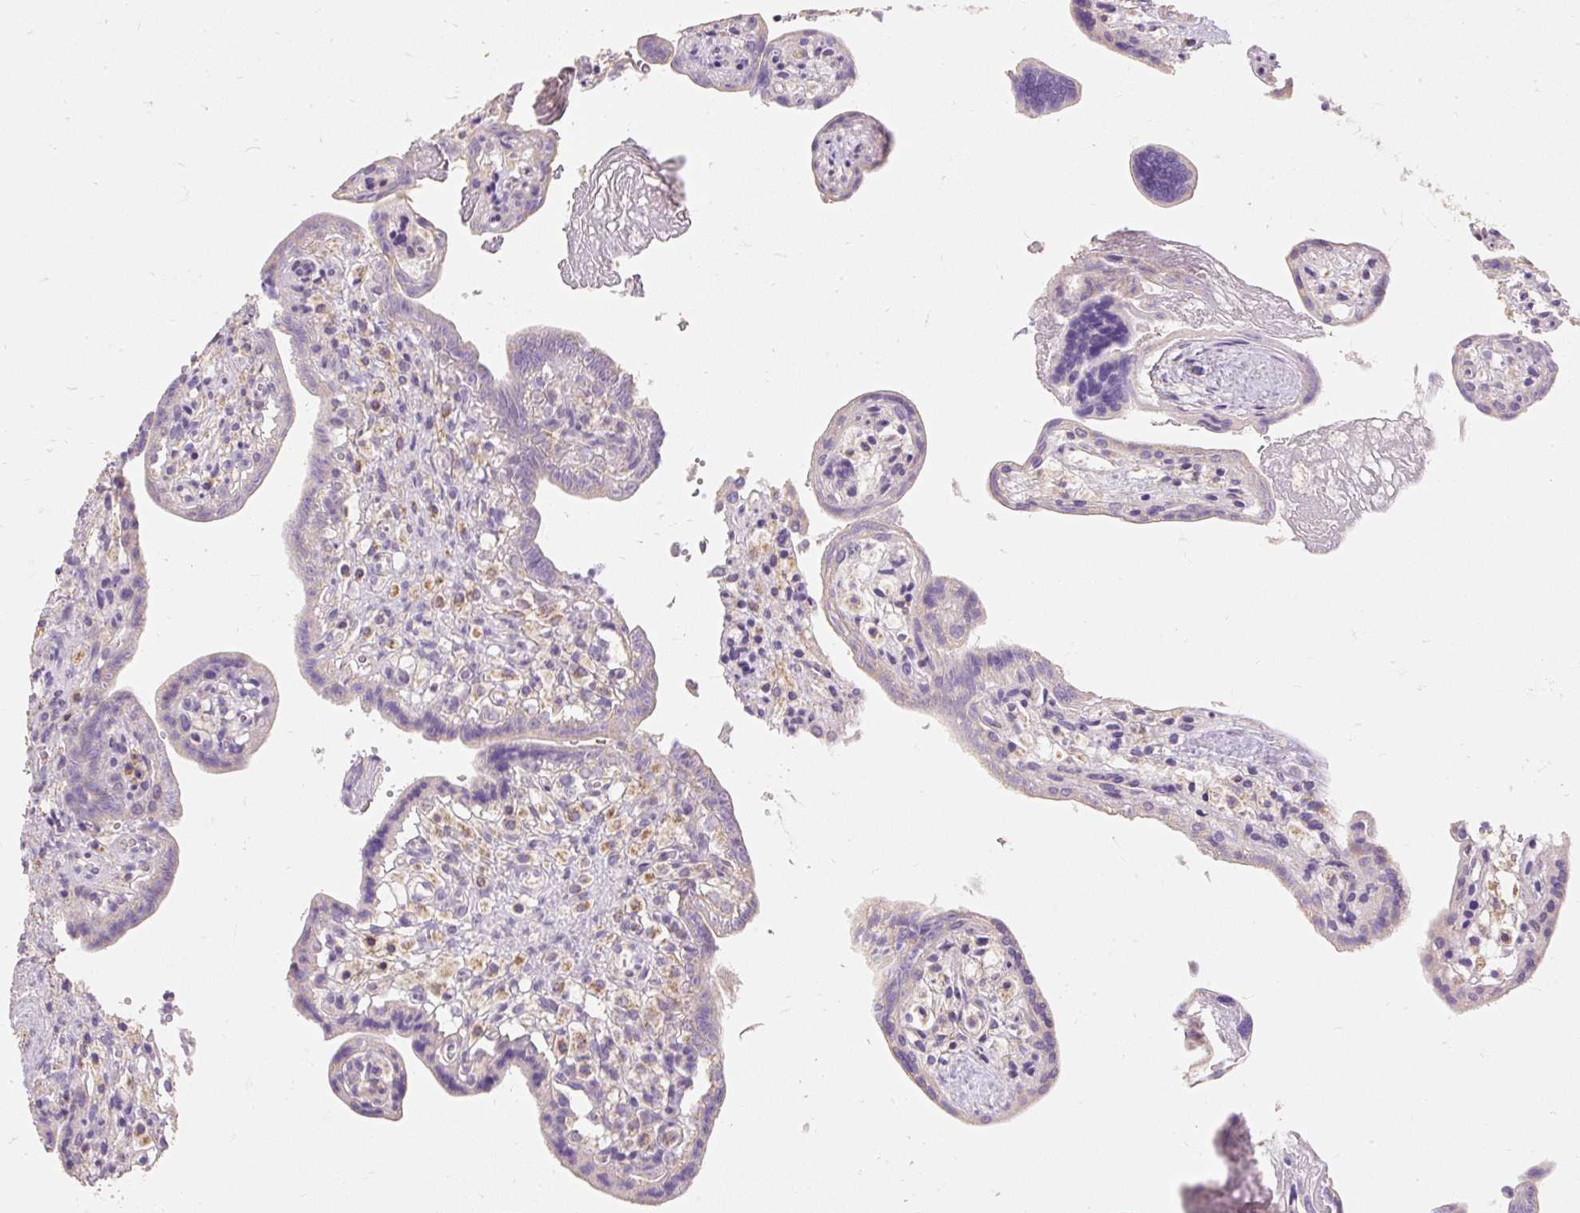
{"staining": {"intensity": "negative", "quantity": "none", "location": "none"}, "tissue": "placenta", "cell_type": "Trophoblastic cells", "image_type": "normal", "snomed": [{"axis": "morphology", "description": "Normal tissue, NOS"}, {"axis": "topography", "description": "Placenta"}], "caption": "IHC of normal placenta displays no expression in trophoblastic cells.", "gene": "PMAIP1", "patient": {"sex": "female", "age": 37}}